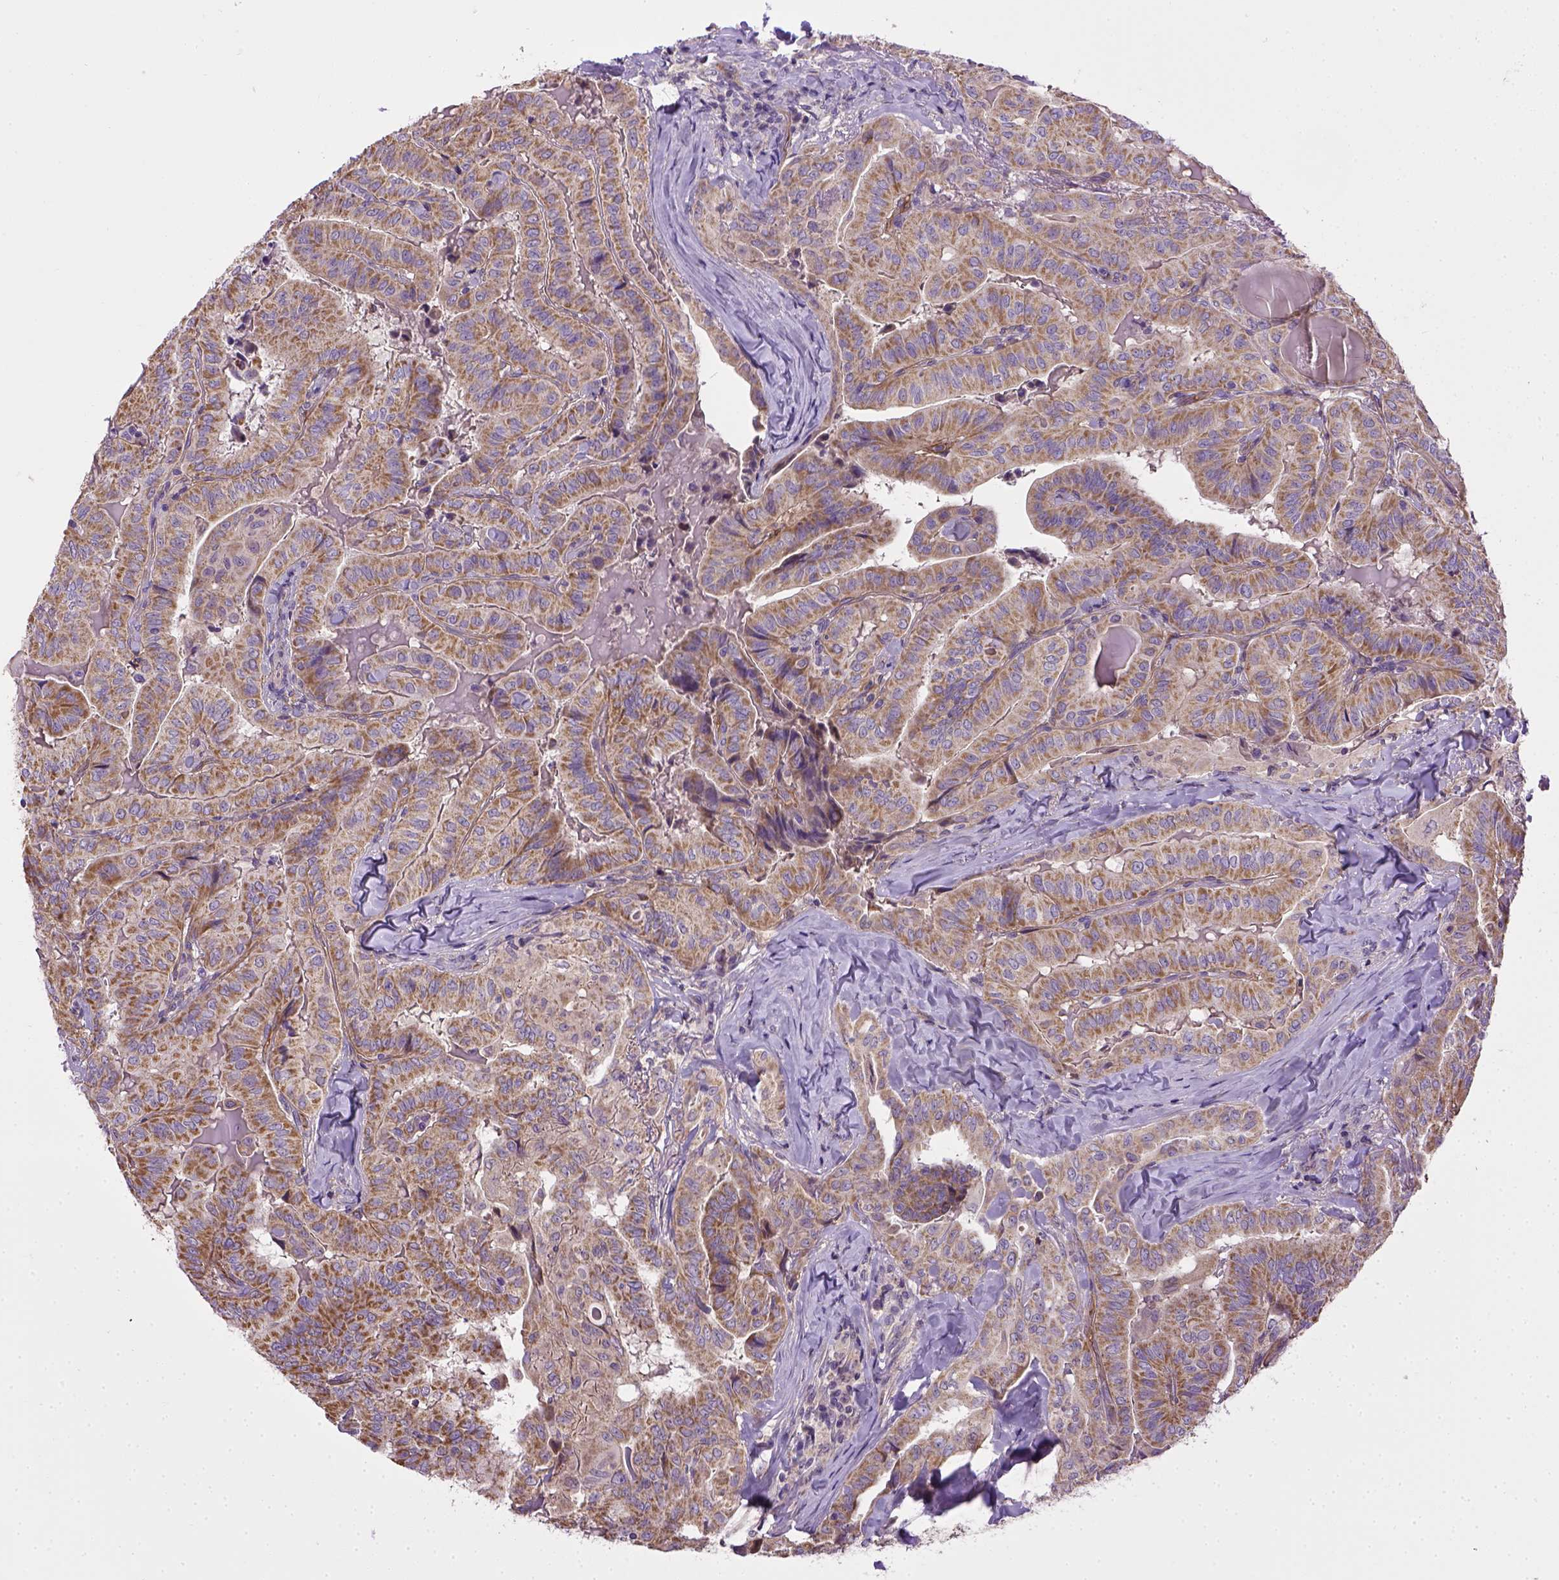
{"staining": {"intensity": "moderate", "quantity": ">75%", "location": "cytoplasmic/membranous"}, "tissue": "thyroid cancer", "cell_type": "Tumor cells", "image_type": "cancer", "snomed": [{"axis": "morphology", "description": "Papillary adenocarcinoma, NOS"}, {"axis": "topography", "description": "Thyroid gland"}], "caption": "Moderate cytoplasmic/membranous staining is appreciated in about >75% of tumor cells in thyroid cancer.", "gene": "ENG", "patient": {"sex": "female", "age": 68}}